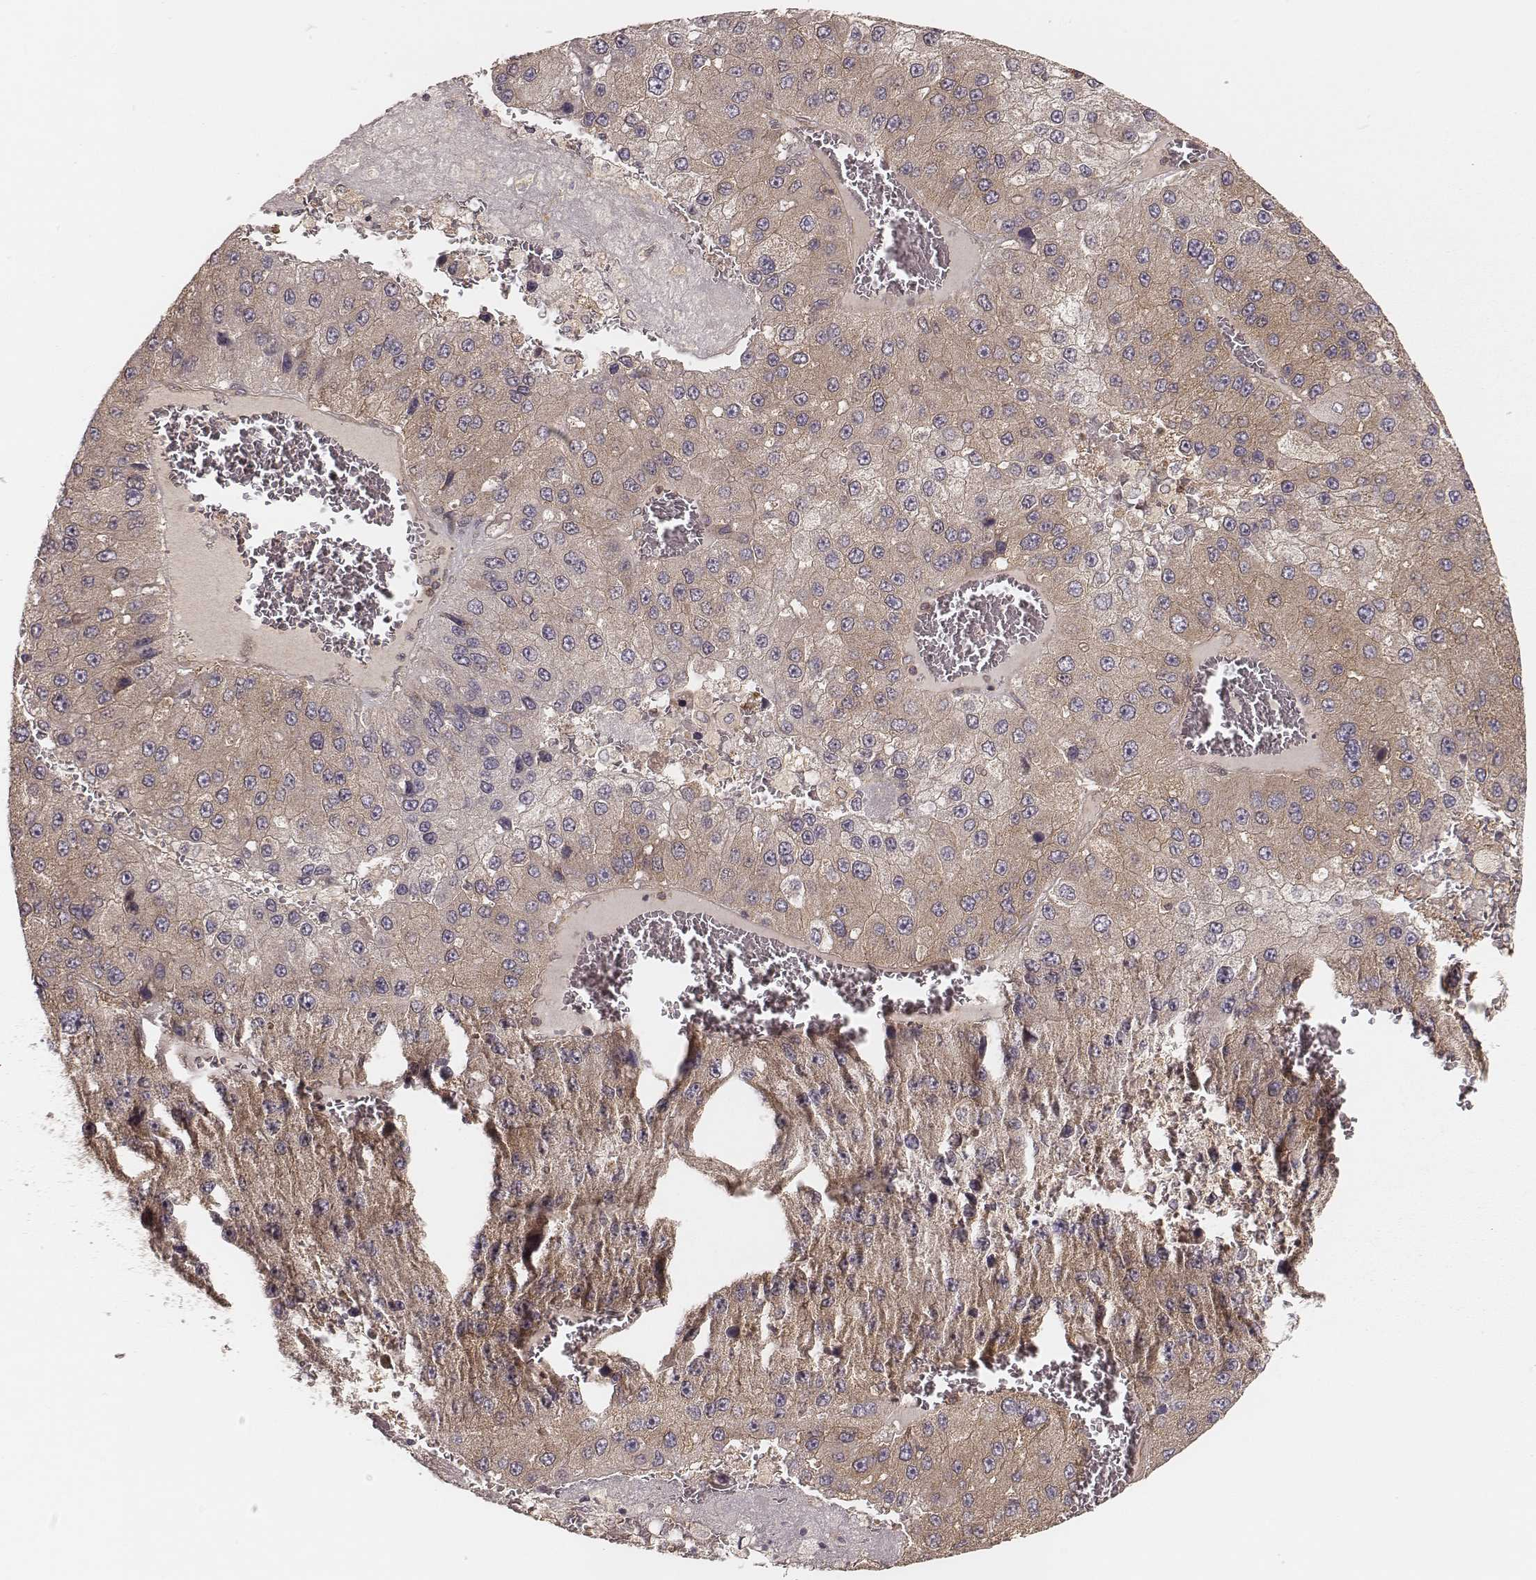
{"staining": {"intensity": "moderate", "quantity": ">75%", "location": "cytoplasmic/membranous"}, "tissue": "liver cancer", "cell_type": "Tumor cells", "image_type": "cancer", "snomed": [{"axis": "morphology", "description": "Carcinoma, Hepatocellular, NOS"}, {"axis": "topography", "description": "Liver"}], "caption": "The immunohistochemical stain highlights moderate cytoplasmic/membranous positivity in tumor cells of liver cancer (hepatocellular carcinoma) tissue.", "gene": "CARS1", "patient": {"sex": "female", "age": 73}}